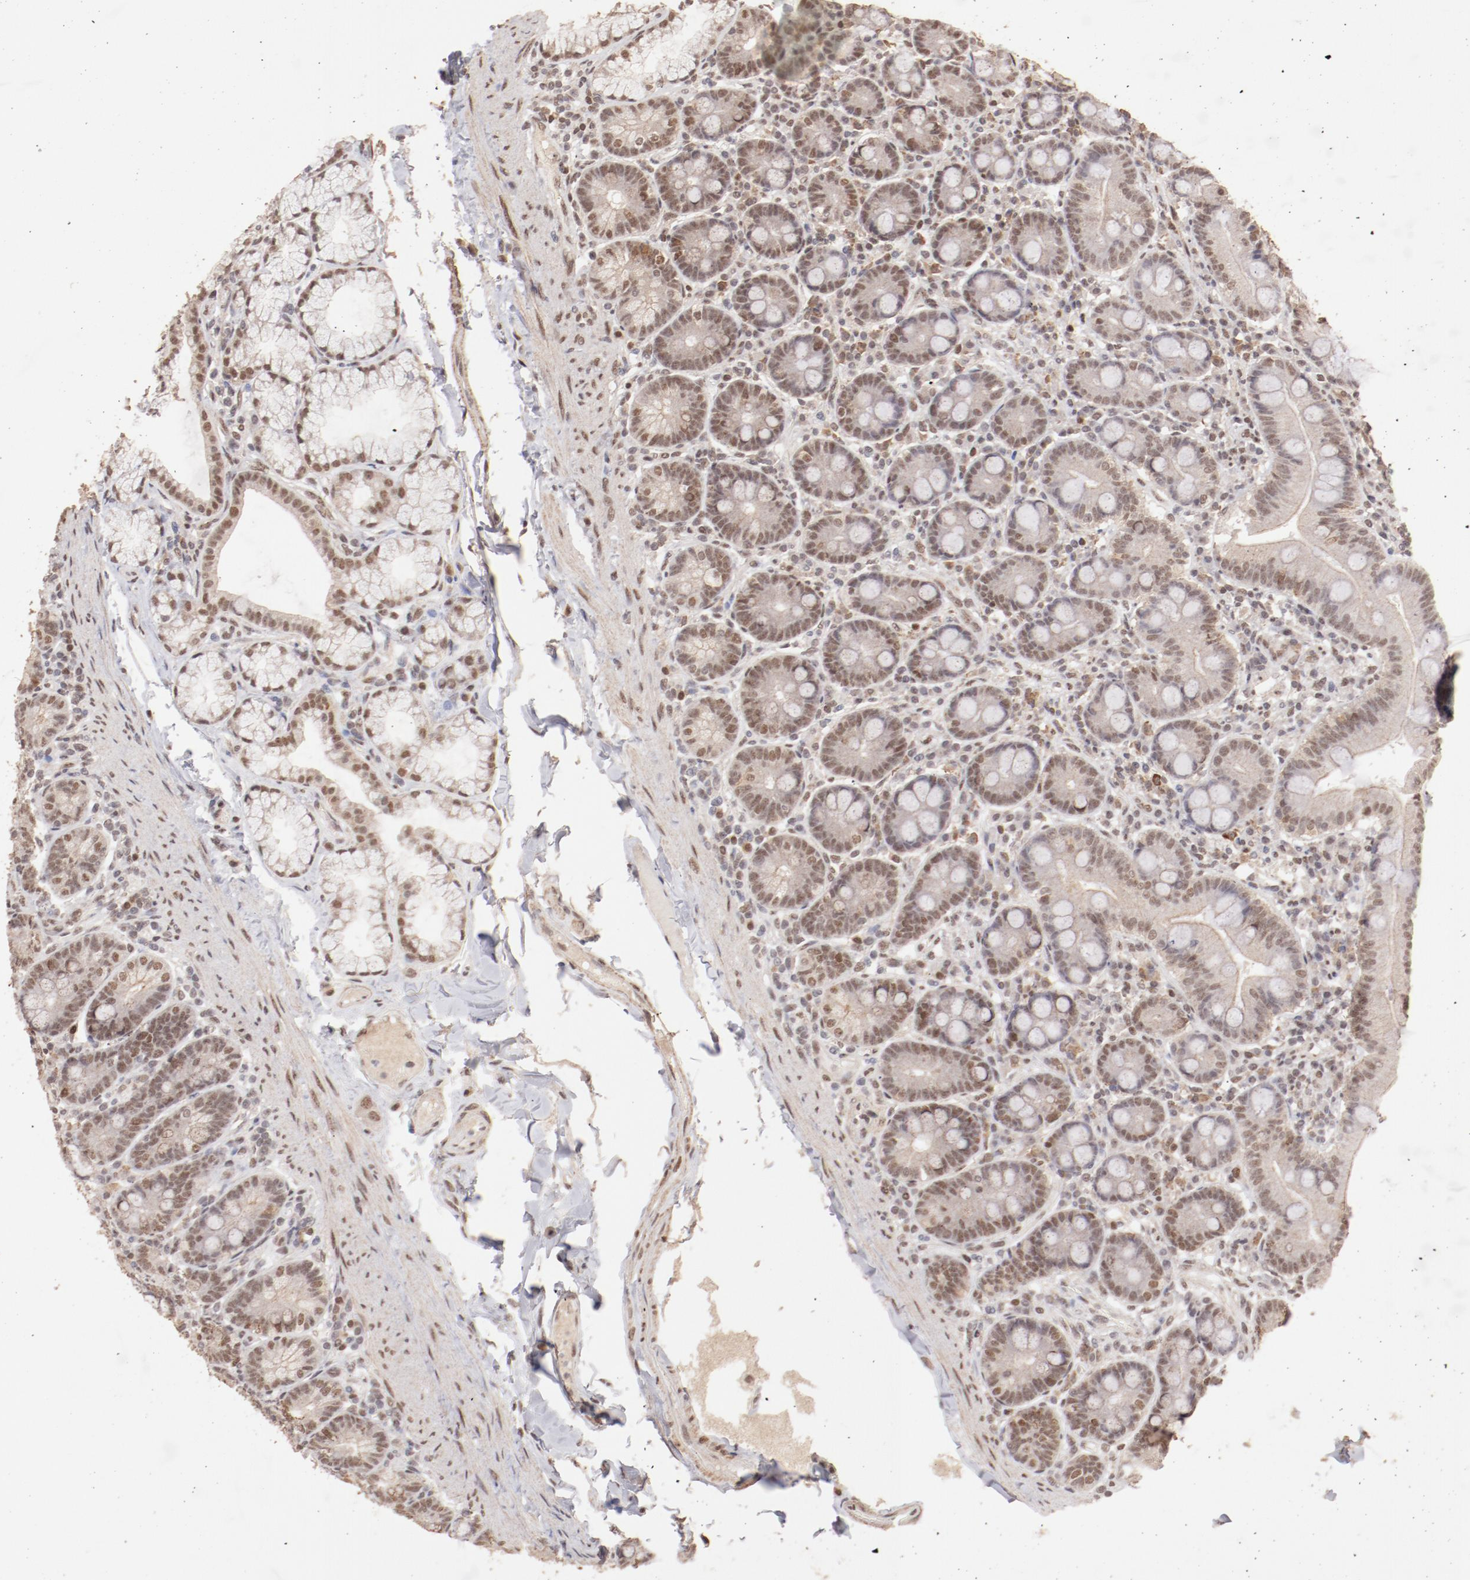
{"staining": {"intensity": "moderate", "quantity": ">75%", "location": "cytoplasmic/membranous,nuclear"}, "tissue": "duodenum", "cell_type": "Glandular cells", "image_type": "normal", "snomed": [{"axis": "morphology", "description": "Normal tissue, NOS"}, {"axis": "topography", "description": "Duodenum"}], "caption": "Immunohistochemistry of normal human duodenum shows medium levels of moderate cytoplasmic/membranous,nuclear positivity in approximately >75% of glandular cells. Nuclei are stained in blue.", "gene": "CLOCK", "patient": {"sex": "male", "age": 50}}